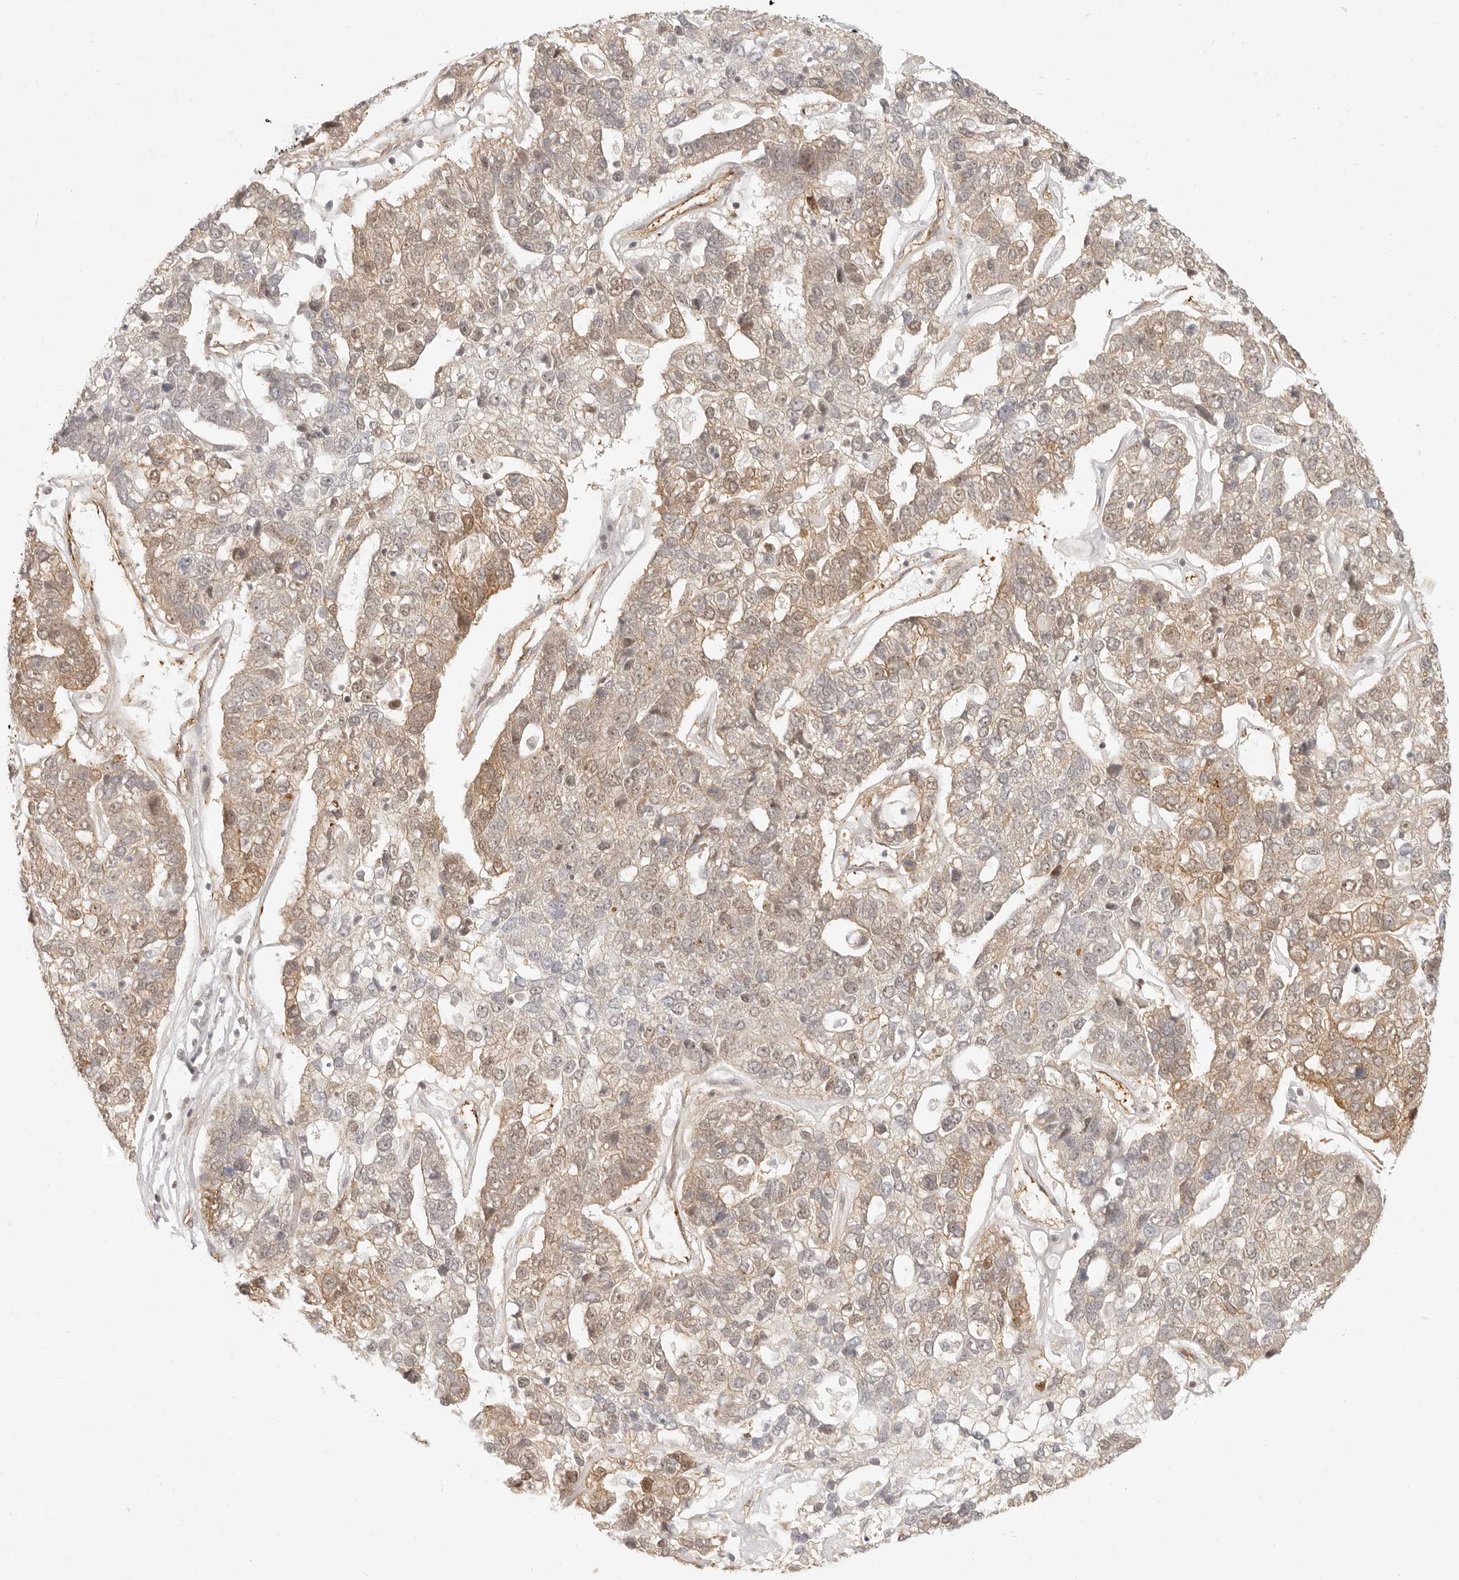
{"staining": {"intensity": "weak", "quantity": ">75%", "location": "cytoplasmic/membranous,nuclear"}, "tissue": "pancreatic cancer", "cell_type": "Tumor cells", "image_type": "cancer", "snomed": [{"axis": "morphology", "description": "Adenocarcinoma, NOS"}, {"axis": "topography", "description": "Pancreas"}], "caption": "DAB (3,3'-diaminobenzidine) immunohistochemical staining of human adenocarcinoma (pancreatic) demonstrates weak cytoplasmic/membranous and nuclear protein positivity in approximately >75% of tumor cells.", "gene": "BAP1", "patient": {"sex": "female", "age": 61}}